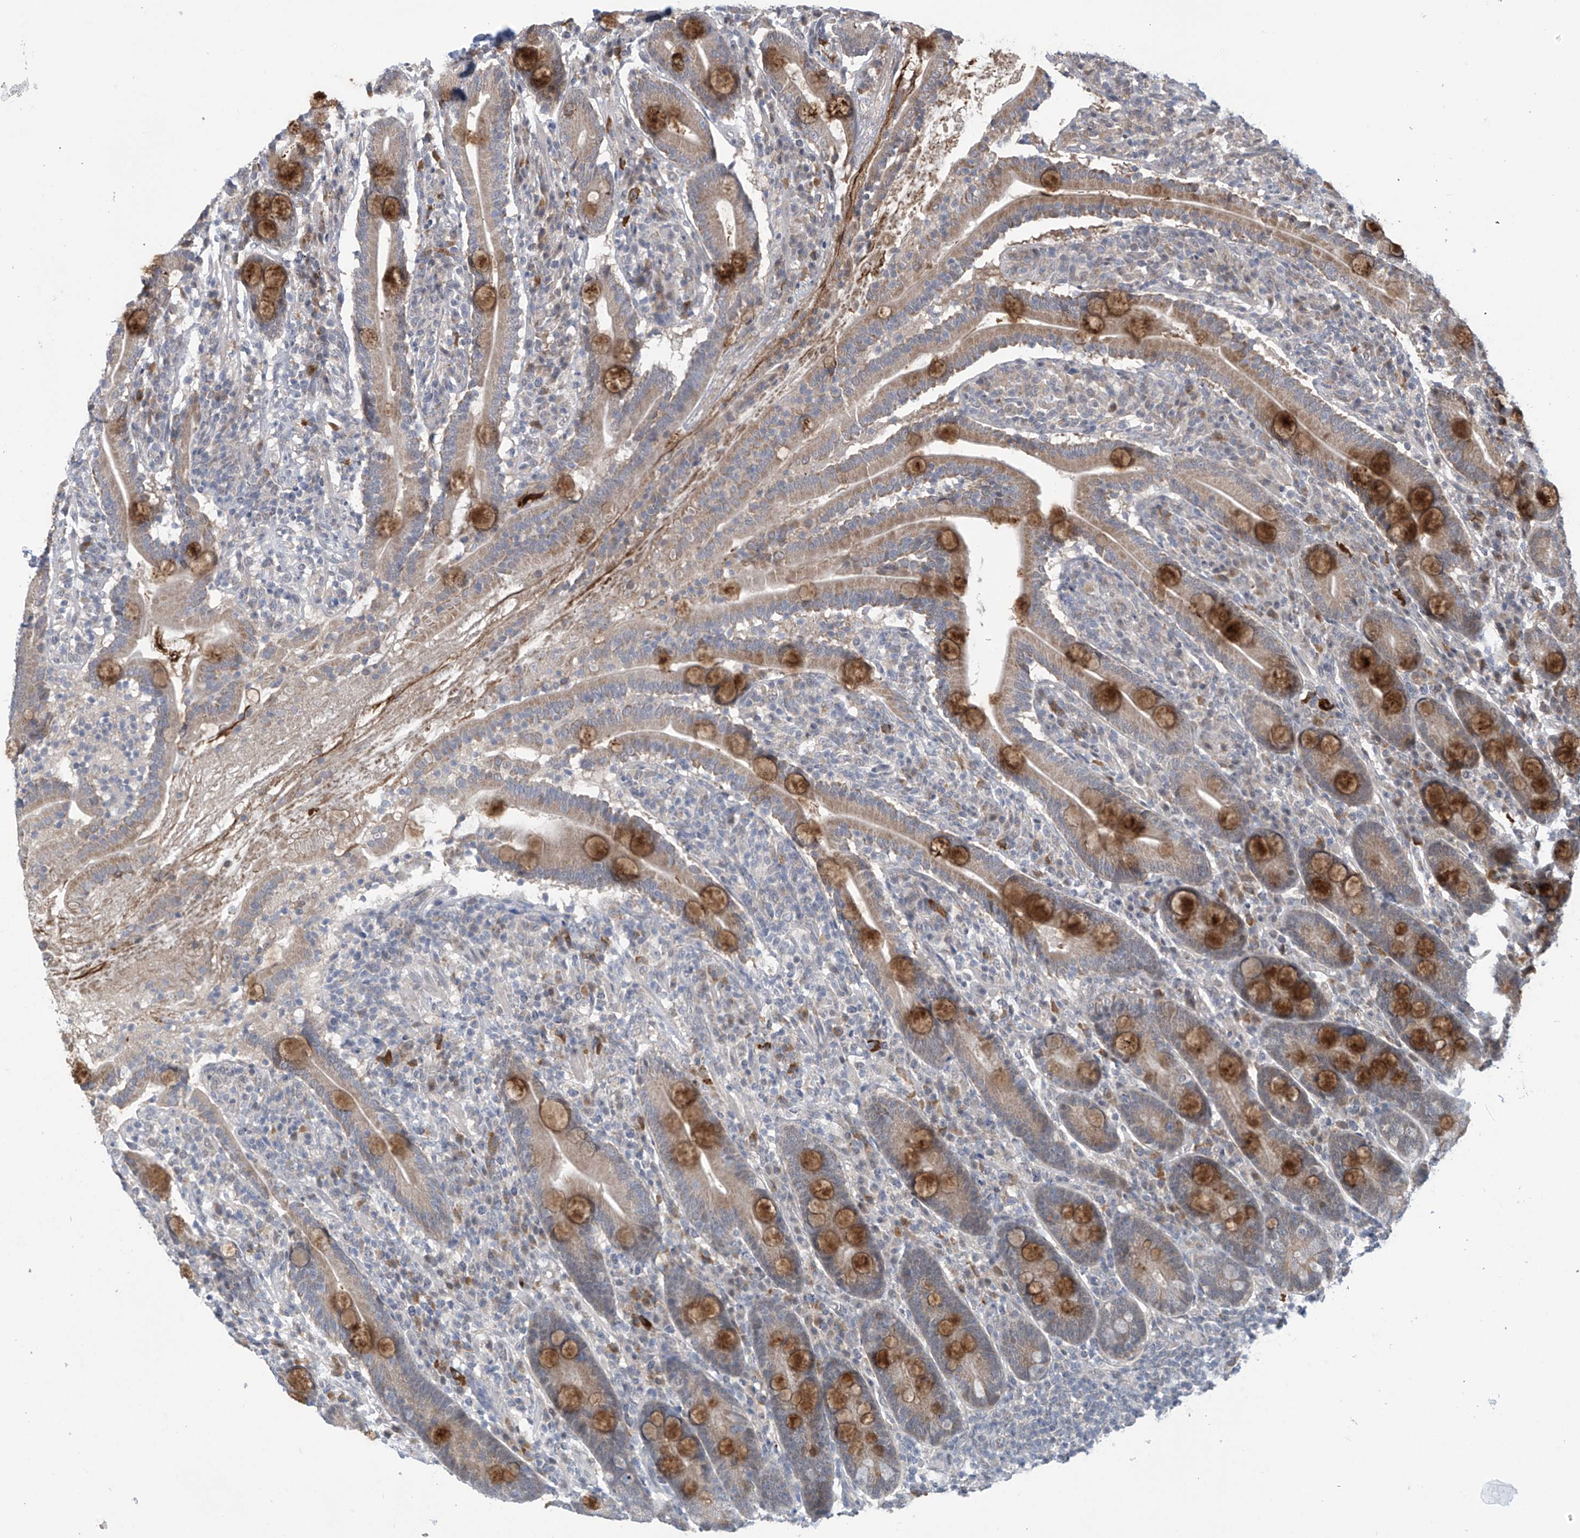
{"staining": {"intensity": "strong", "quantity": "25%-75%", "location": "cytoplasmic/membranous"}, "tissue": "duodenum", "cell_type": "Glandular cells", "image_type": "normal", "snomed": [{"axis": "morphology", "description": "Normal tissue, NOS"}, {"axis": "topography", "description": "Duodenum"}], "caption": "Immunohistochemical staining of unremarkable human duodenum demonstrates 25%-75% levels of strong cytoplasmic/membranous protein positivity in about 25%-75% of glandular cells.", "gene": "ABHD13", "patient": {"sex": "male", "age": 35}}